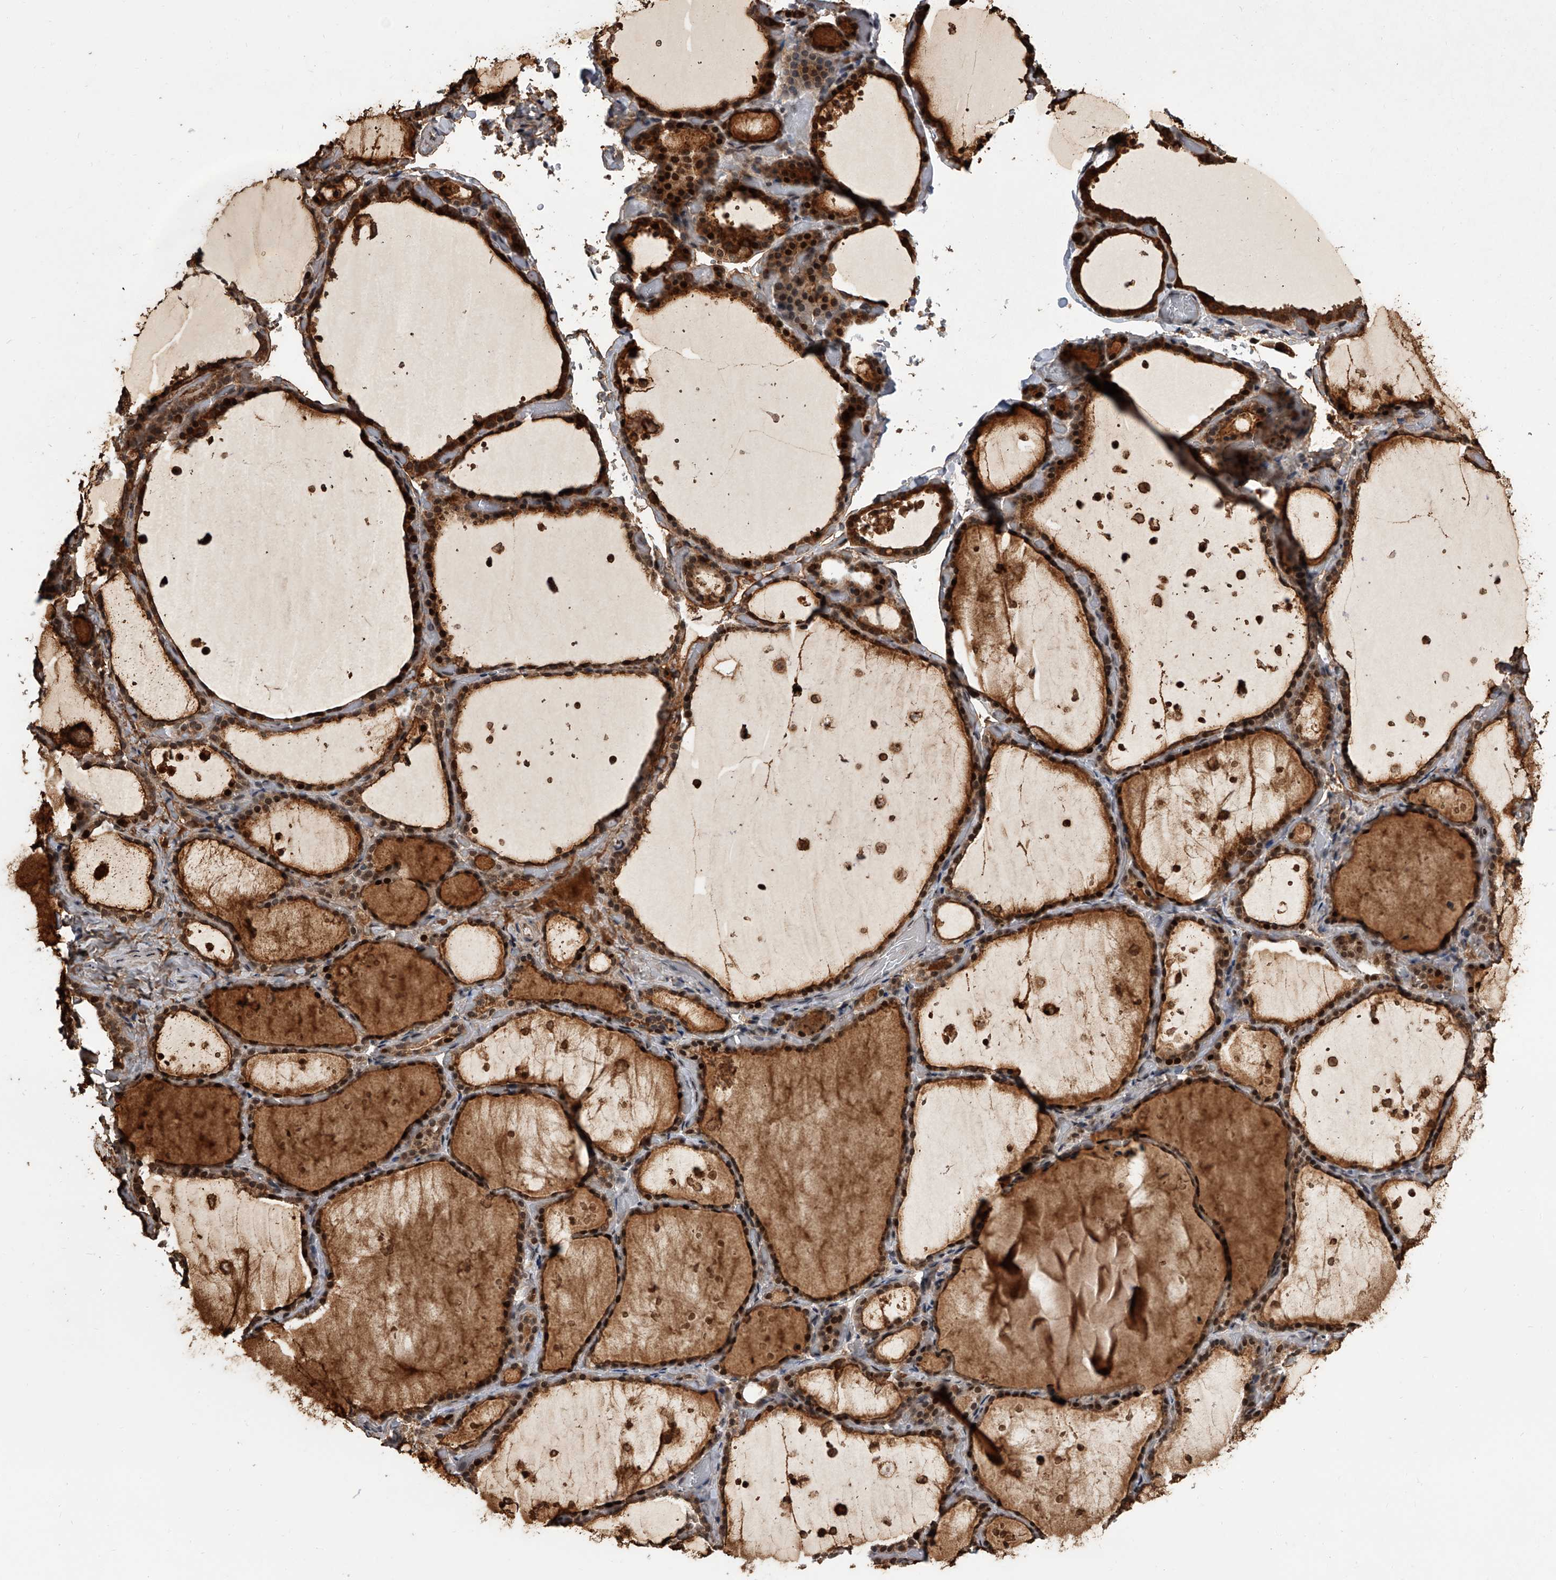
{"staining": {"intensity": "strong", "quantity": ">75%", "location": "cytoplasmic/membranous,nuclear"}, "tissue": "thyroid gland", "cell_type": "Glandular cells", "image_type": "normal", "snomed": [{"axis": "morphology", "description": "Normal tissue, NOS"}, {"axis": "topography", "description": "Thyroid gland"}], "caption": "Protein analysis of benign thyroid gland reveals strong cytoplasmic/membranous,nuclear positivity in approximately >75% of glandular cells.", "gene": "ZNF426", "patient": {"sex": "female", "age": 44}}